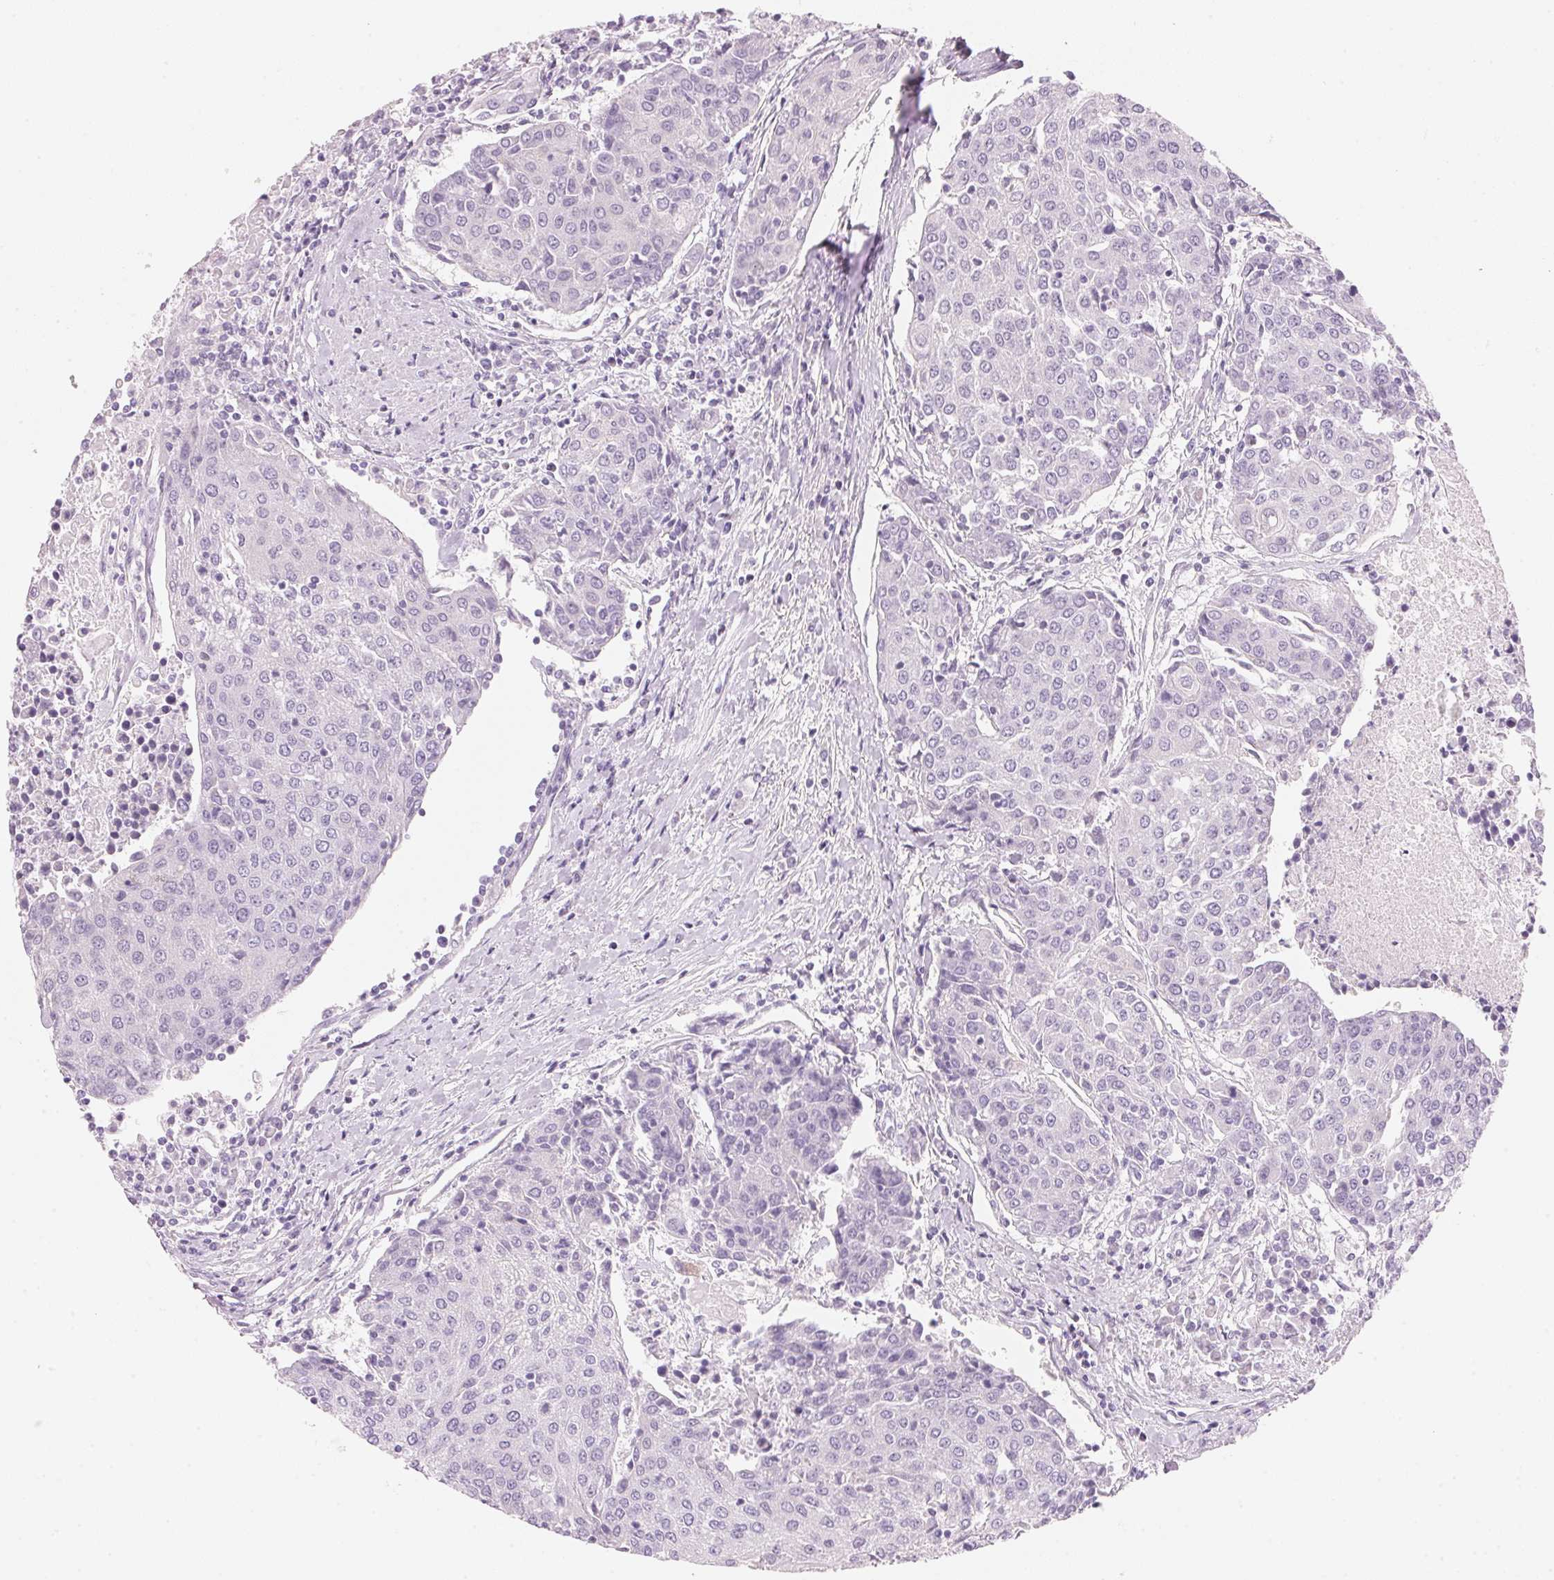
{"staining": {"intensity": "negative", "quantity": "none", "location": "none"}, "tissue": "urothelial cancer", "cell_type": "Tumor cells", "image_type": "cancer", "snomed": [{"axis": "morphology", "description": "Urothelial carcinoma, High grade"}, {"axis": "topography", "description": "Urinary bladder"}], "caption": "A micrograph of urothelial cancer stained for a protein exhibits no brown staining in tumor cells.", "gene": "HOXB13", "patient": {"sex": "female", "age": 85}}